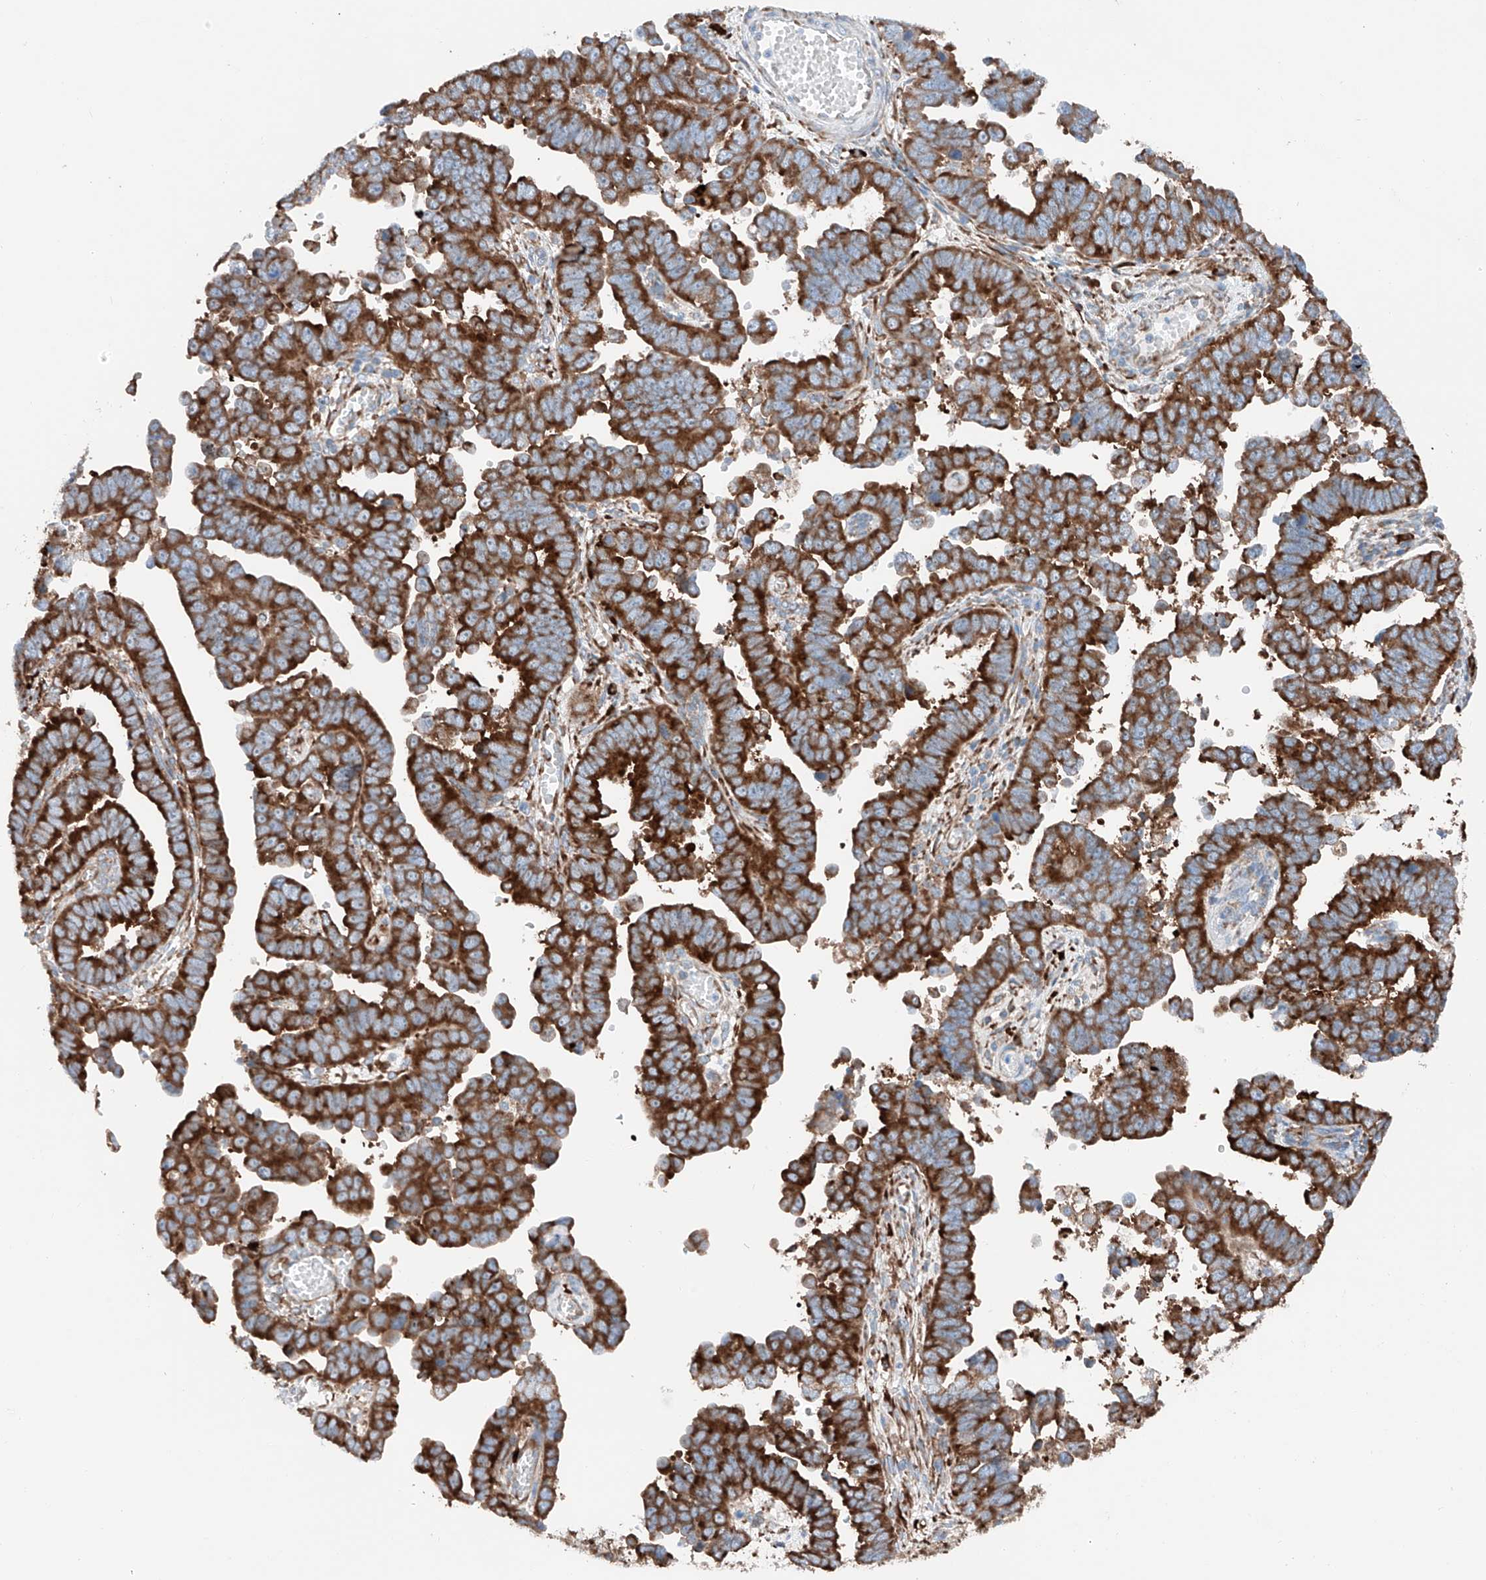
{"staining": {"intensity": "strong", "quantity": ">75%", "location": "cytoplasmic/membranous"}, "tissue": "endometrial cancer", "cell_type": "Tumor cells", "image_type": "cancer", "snomed": [{"axis": "morphology", "description": "Adenocarcinoma, NOS"}, {"axis": "topography", "description": "Endometrium"}], "caption": "Immunohistochemistry (IHC) of human adenocarcinoma (endometrial) shows high levels of strong cytoplasmic/membranous staining in approximately >75% of tumor cells.", "gene": "CRELD1", "patient": {"sex": "female", "age": 75}}